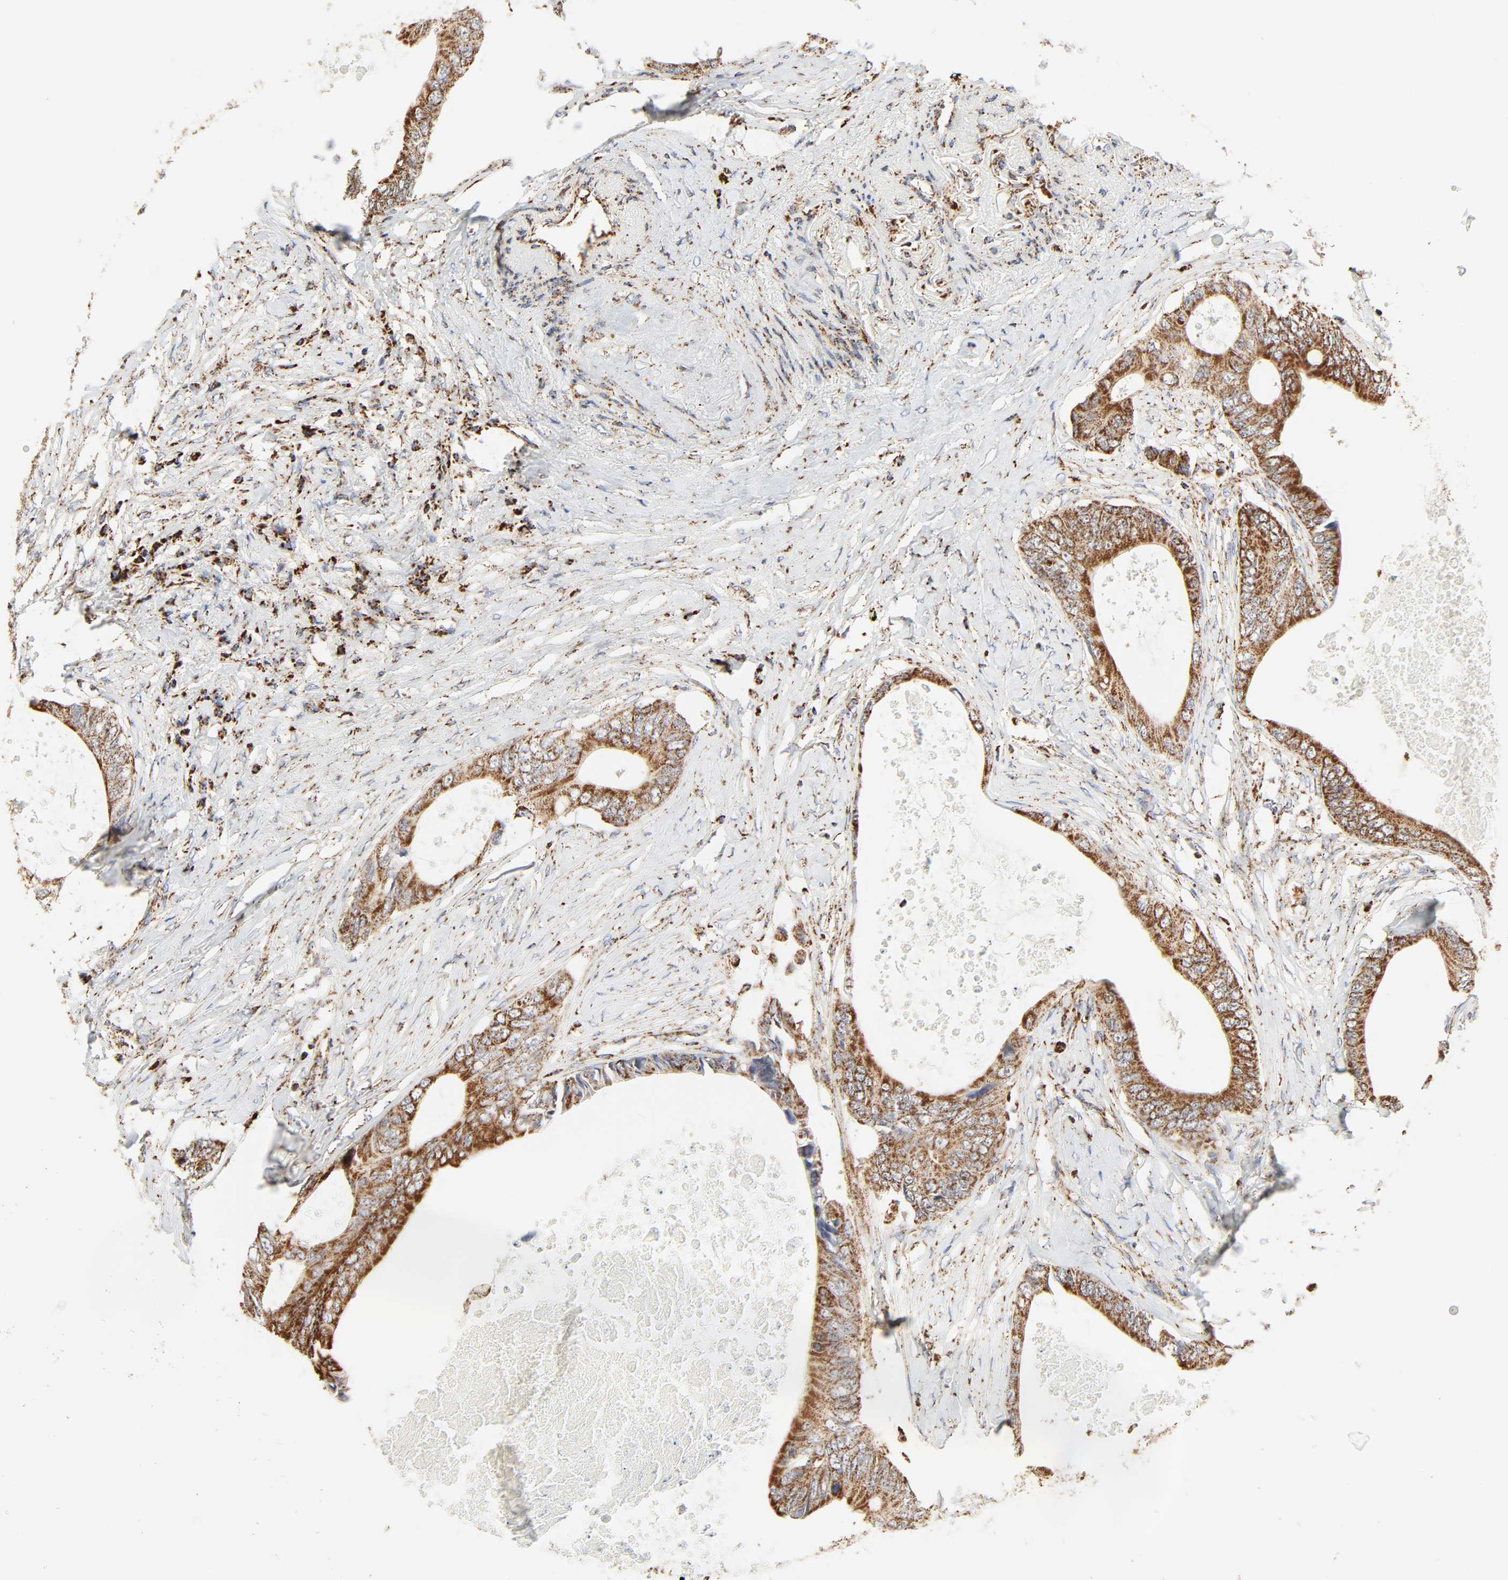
{"staining": {"intensity": "strong", "quantity": ">75%", "location": "cytoplasmic/membranous"}, "tissue": "colorectal cancer", "cell_type": "Tumor cells", "image_type": "cancer", "snomed": [{"axis": "morphology", "description": "Normal tissue, NOS"}, {"axis": "morphology", "description": "Adenocarcinoma, NOS"}, {"axis": "topography", "description": "Rectum"}, {"axis": "topography", "description": "Peripheral nerve tissue"}], "caption": "Adenocarcinoma (colorectal) stained with a protein marker demonstrates strong staining in tumor cells.", "gene": "ZMAT5", "patient": {"sex": "female", "age": 77}}